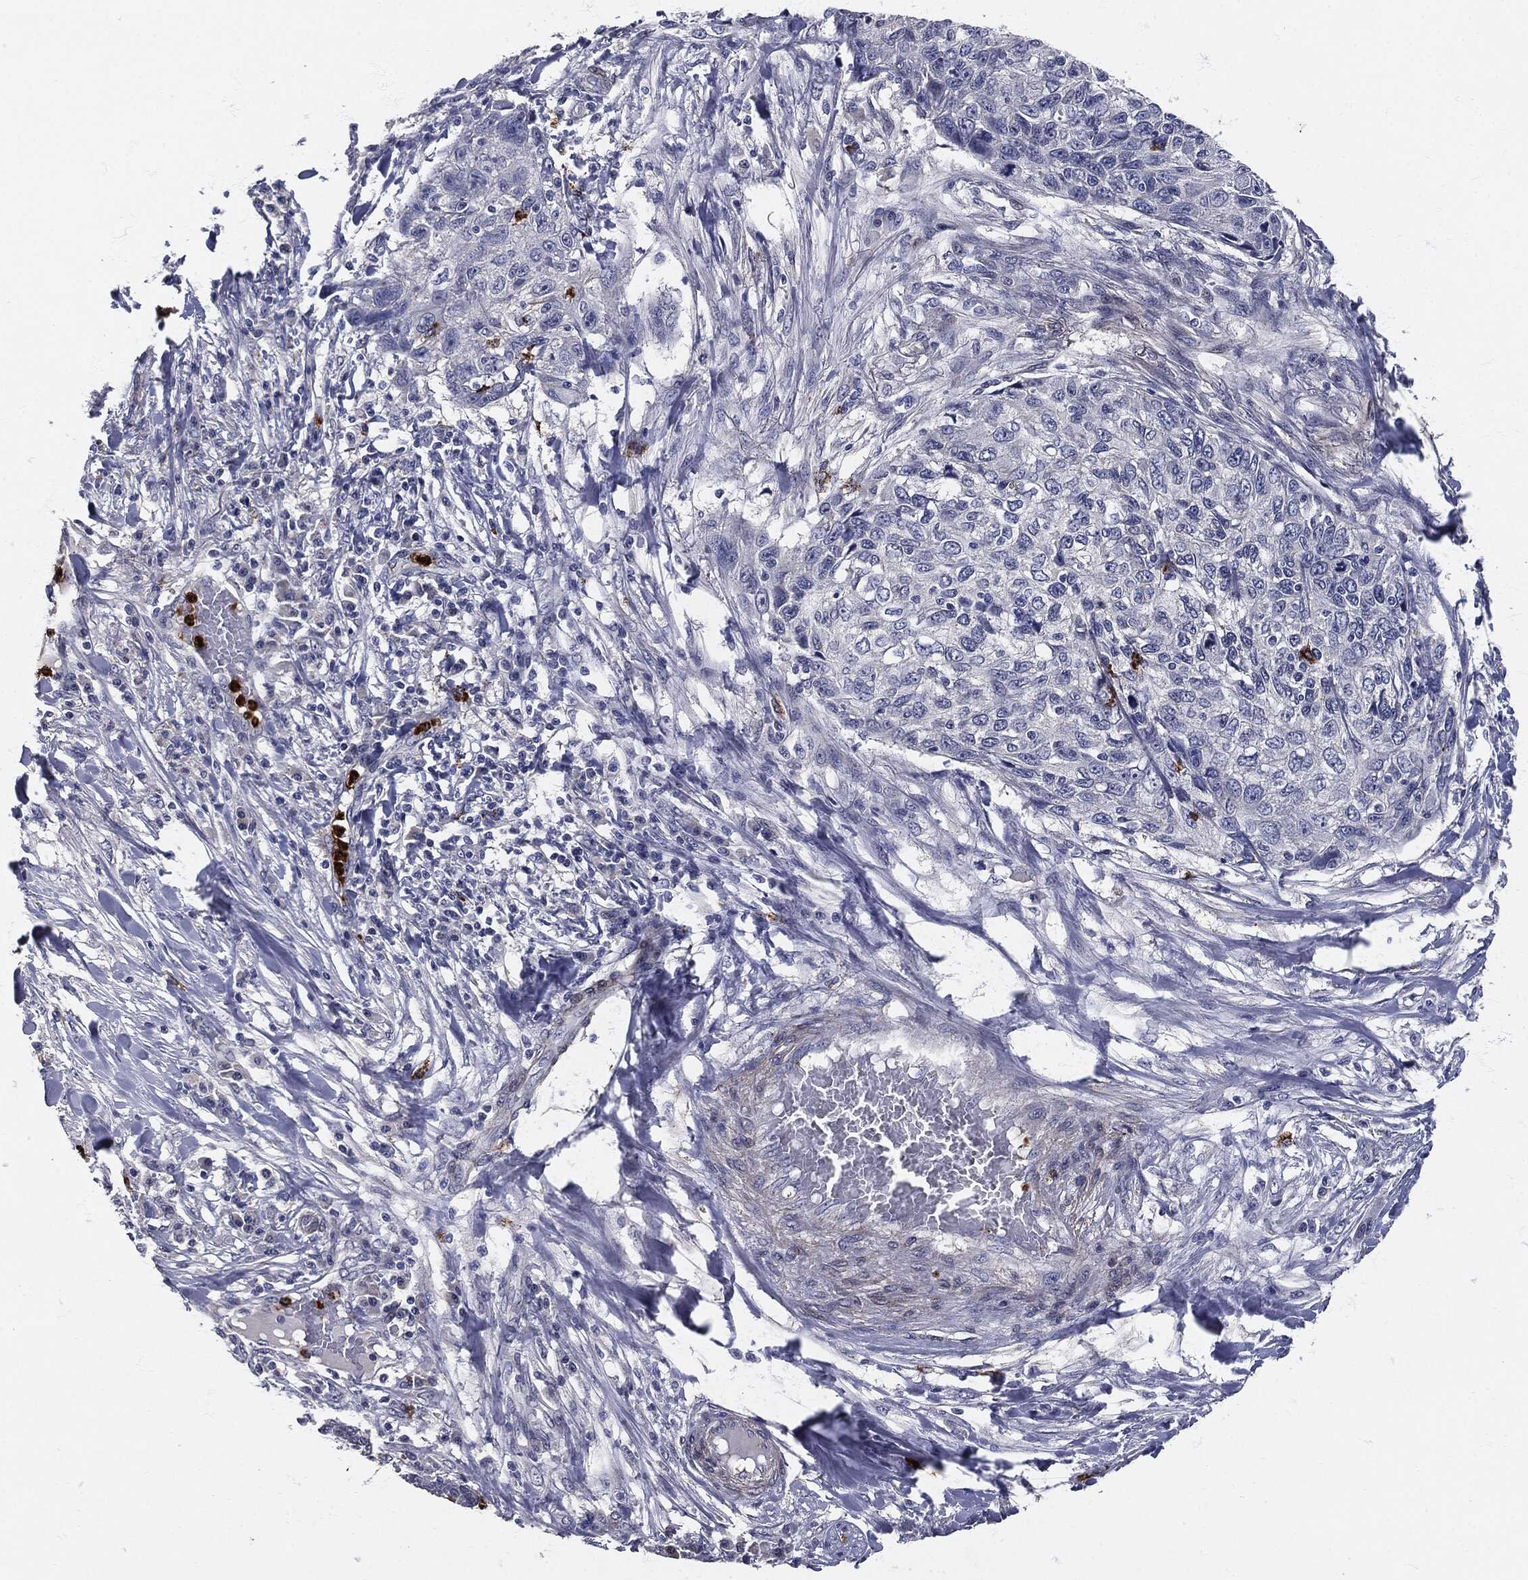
{"staining": {"intensity": "negative", "quantity": "none", "location": "none"}, "tissue": "skin cancer", "cell_type": "Tumor cells", "image_type": "cancer", "snomed": [{"axis": "morphology", "description": "Squamous cell carcinoma, NOS"}, {"axis": "topography", "description": "Skin"}], "caption": "An IHC micrograph of squamous cell carcinoma (skin) is shown. There is no staining in tumor cells of squamous cell carcinoma (skin).", "gene": "MPO", "patient": {"sex": "male", "age": 92}}